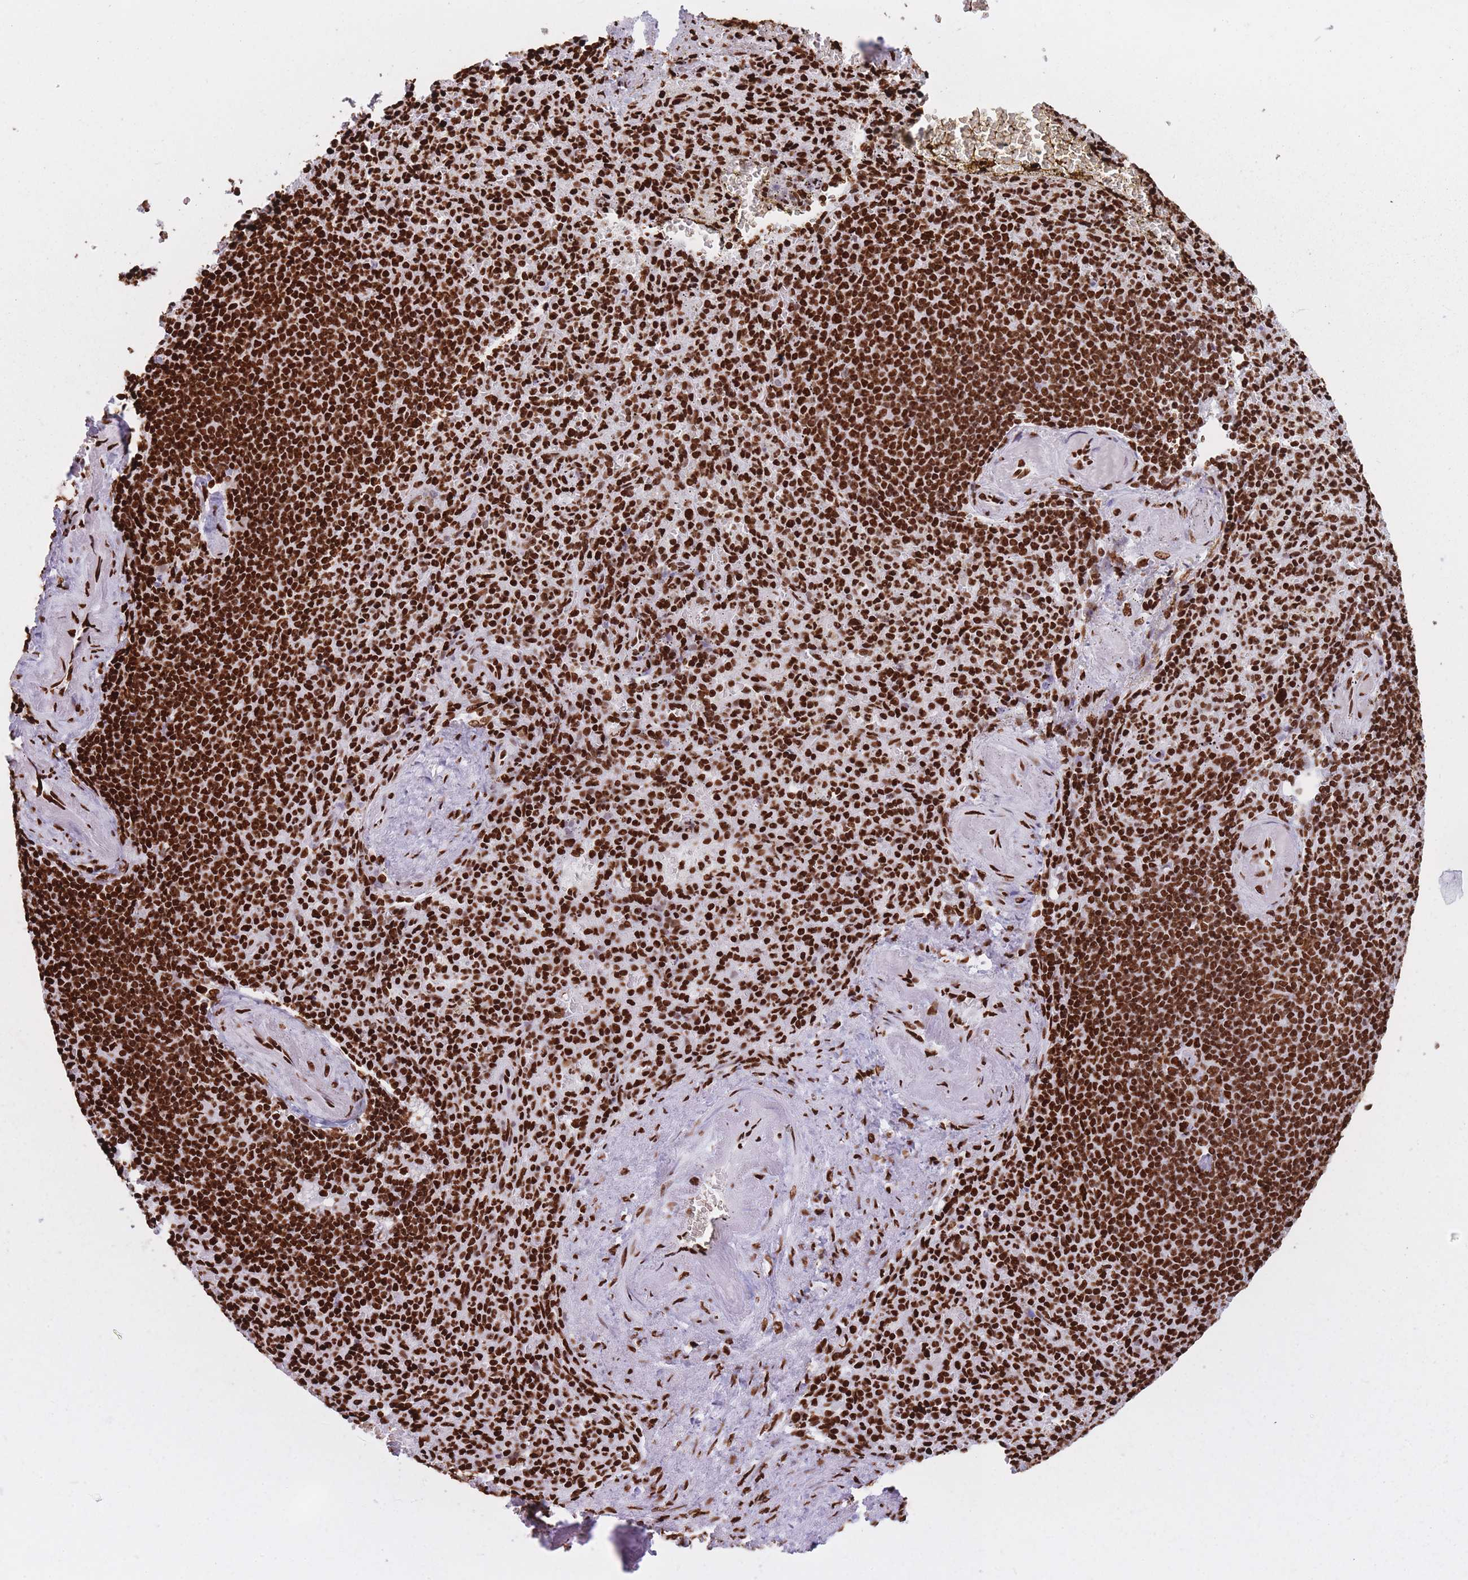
{"staining": {"intensity": "strong", "quantity": ">75%", "location": "nuclear"}, "tissue": "spleen", "cell_type": "Cells in red pulp", "image_type": "normal", "snomed": [{"axis": "morphology", "description": "Normal tissue, NOS"}, {"axis": "topography", "description": "Spleen"}], "caption": "A histopathology image of human spleen stained for a protein shows strong nuclear brown staining in cells in red pulp. (Stains: DAB in brown, nuclei in blue, Microscopy: brightfield microscopy at high magnification).", "gene": "HNRNPUL1", "patient": {"sex": "female", "age": 74}}